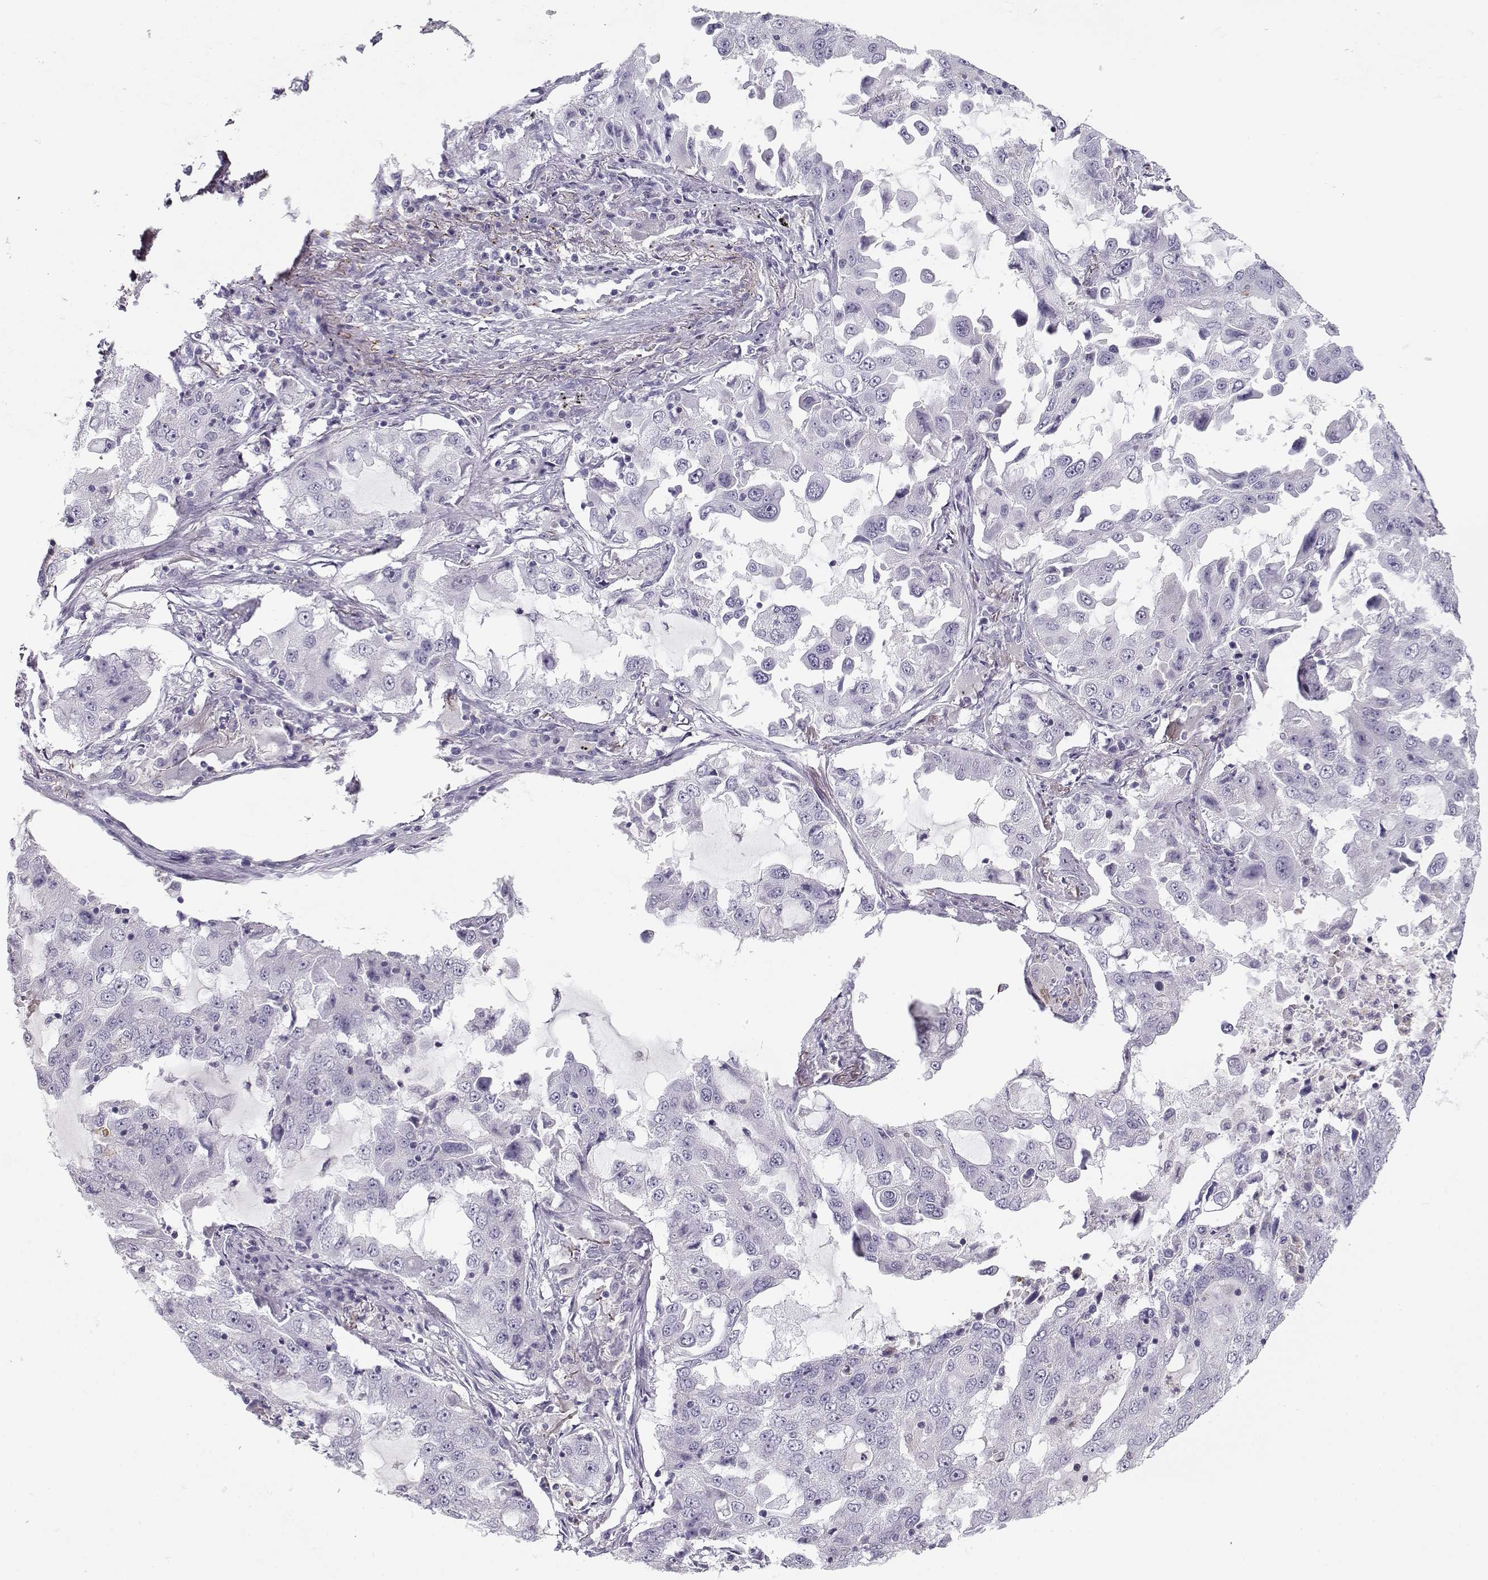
{"staining": {"intensity": "negative", "quantity": "none", "location": "none"}, "tissue": "lung cancer", "cell_type": "Tumor cells", "image_type": "cancer", "snomed": [{"axis": "morphology", "description": "Adenocarcinoma, NOS"}, {"axis": "topography", "description": "Lung"}], "caption": "An IHC photomicrograph of lung cancer is shown. There is no staining in tumor cells of lung cancer.", "gene": "MYO1A", "patient": {"sex": "female", "age": 61}}